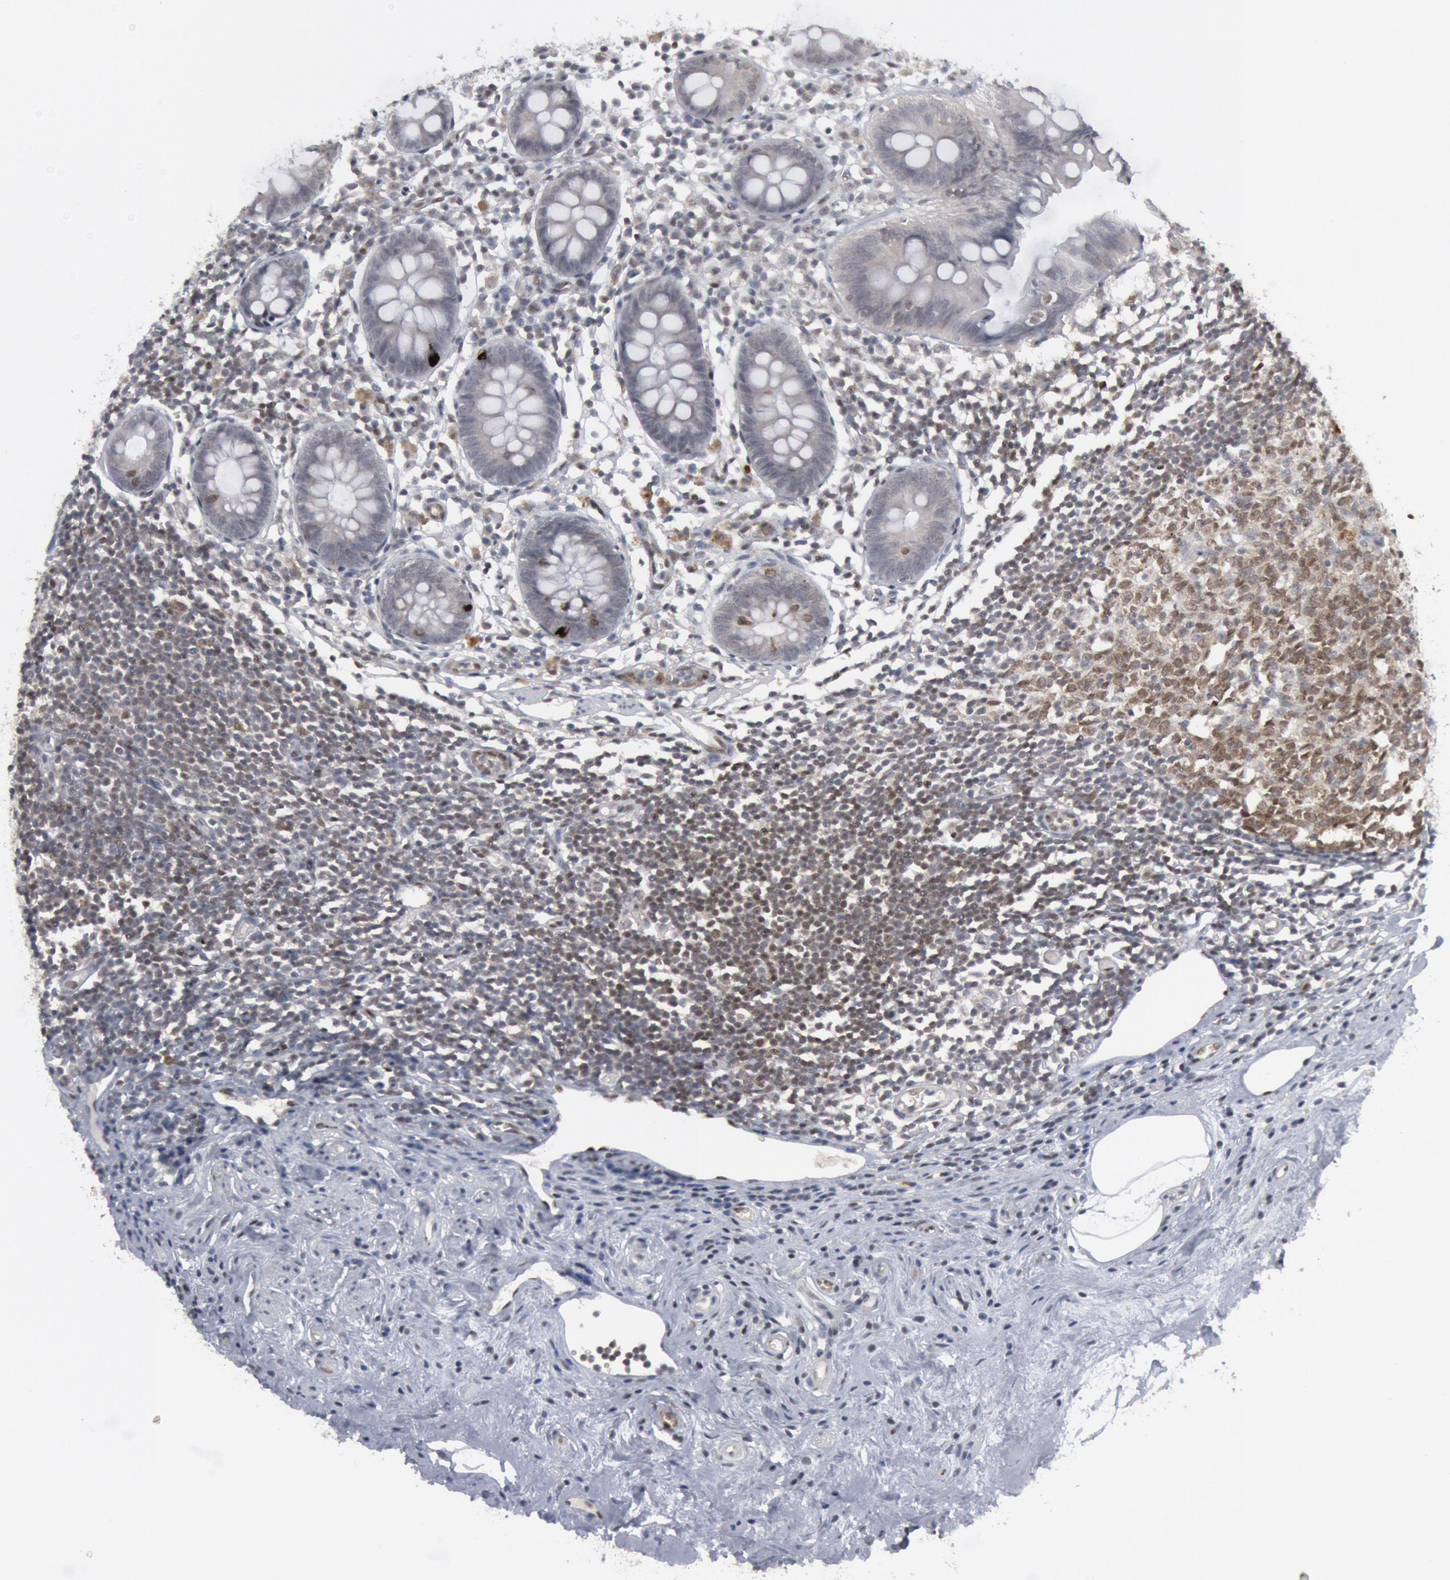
{"staining": {"intensity": "negative", "quantity": "none", "location": "none"}, "tissue": "appendix", "cell_type": "Glandular cells", "image_type": "normal", "snomed": [{"axis": "morphology", "description": "Normal tissue, NOS"}, {"axis": "topography", "description": "Appendix"}], "caption": "An image of human appendix is negative for staining in glandular cells. (Immunohistochemistry, brightfield microscopy, high magnification).", "gene": "FOXO1", "patient": {"sex": "male", "age": 38}}